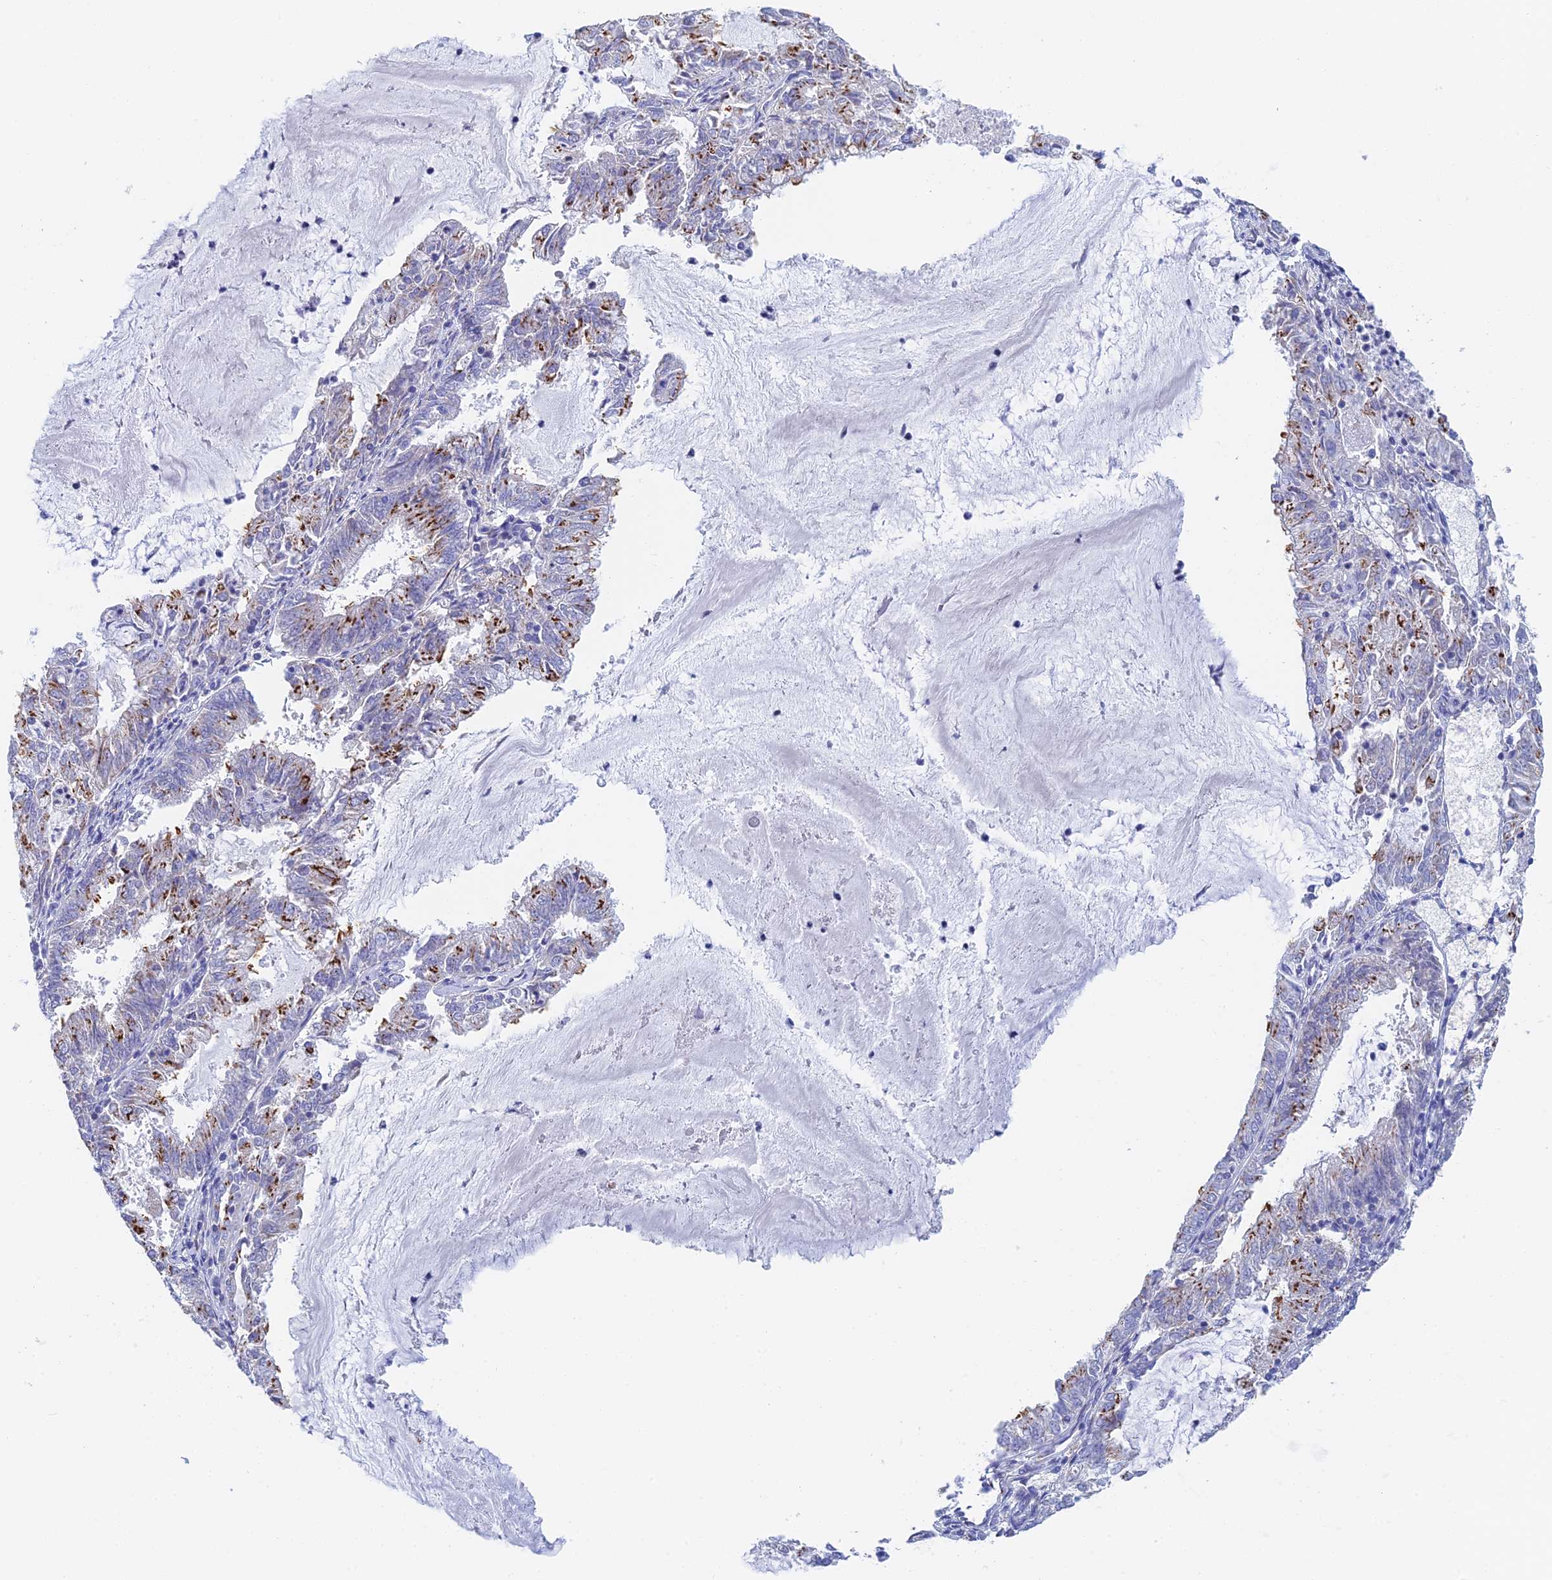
{"staining": {"intensity": "strong", "quantity": "25%-75%", "location": "cytoplasmic/membranous"}, "tissue": "endometrial cancer", "cell_type": "Tumor cells", "image_type": "cancer", "snomed": [{"axis": "morphology", "description": "Adenocarcinoma, NOS"}, {"axis": "topography", "description": "Endometrium"}], "caption": "IHC image of adenocarcinoma (endometrial) stained for a protein (brown), which exhibits high levels of strong cytoplasmic/membranous positivity in about 25%-75% of tumor cells.", "gene": "SLC24A3", "patient": {"sex": "female", "age": 57}}